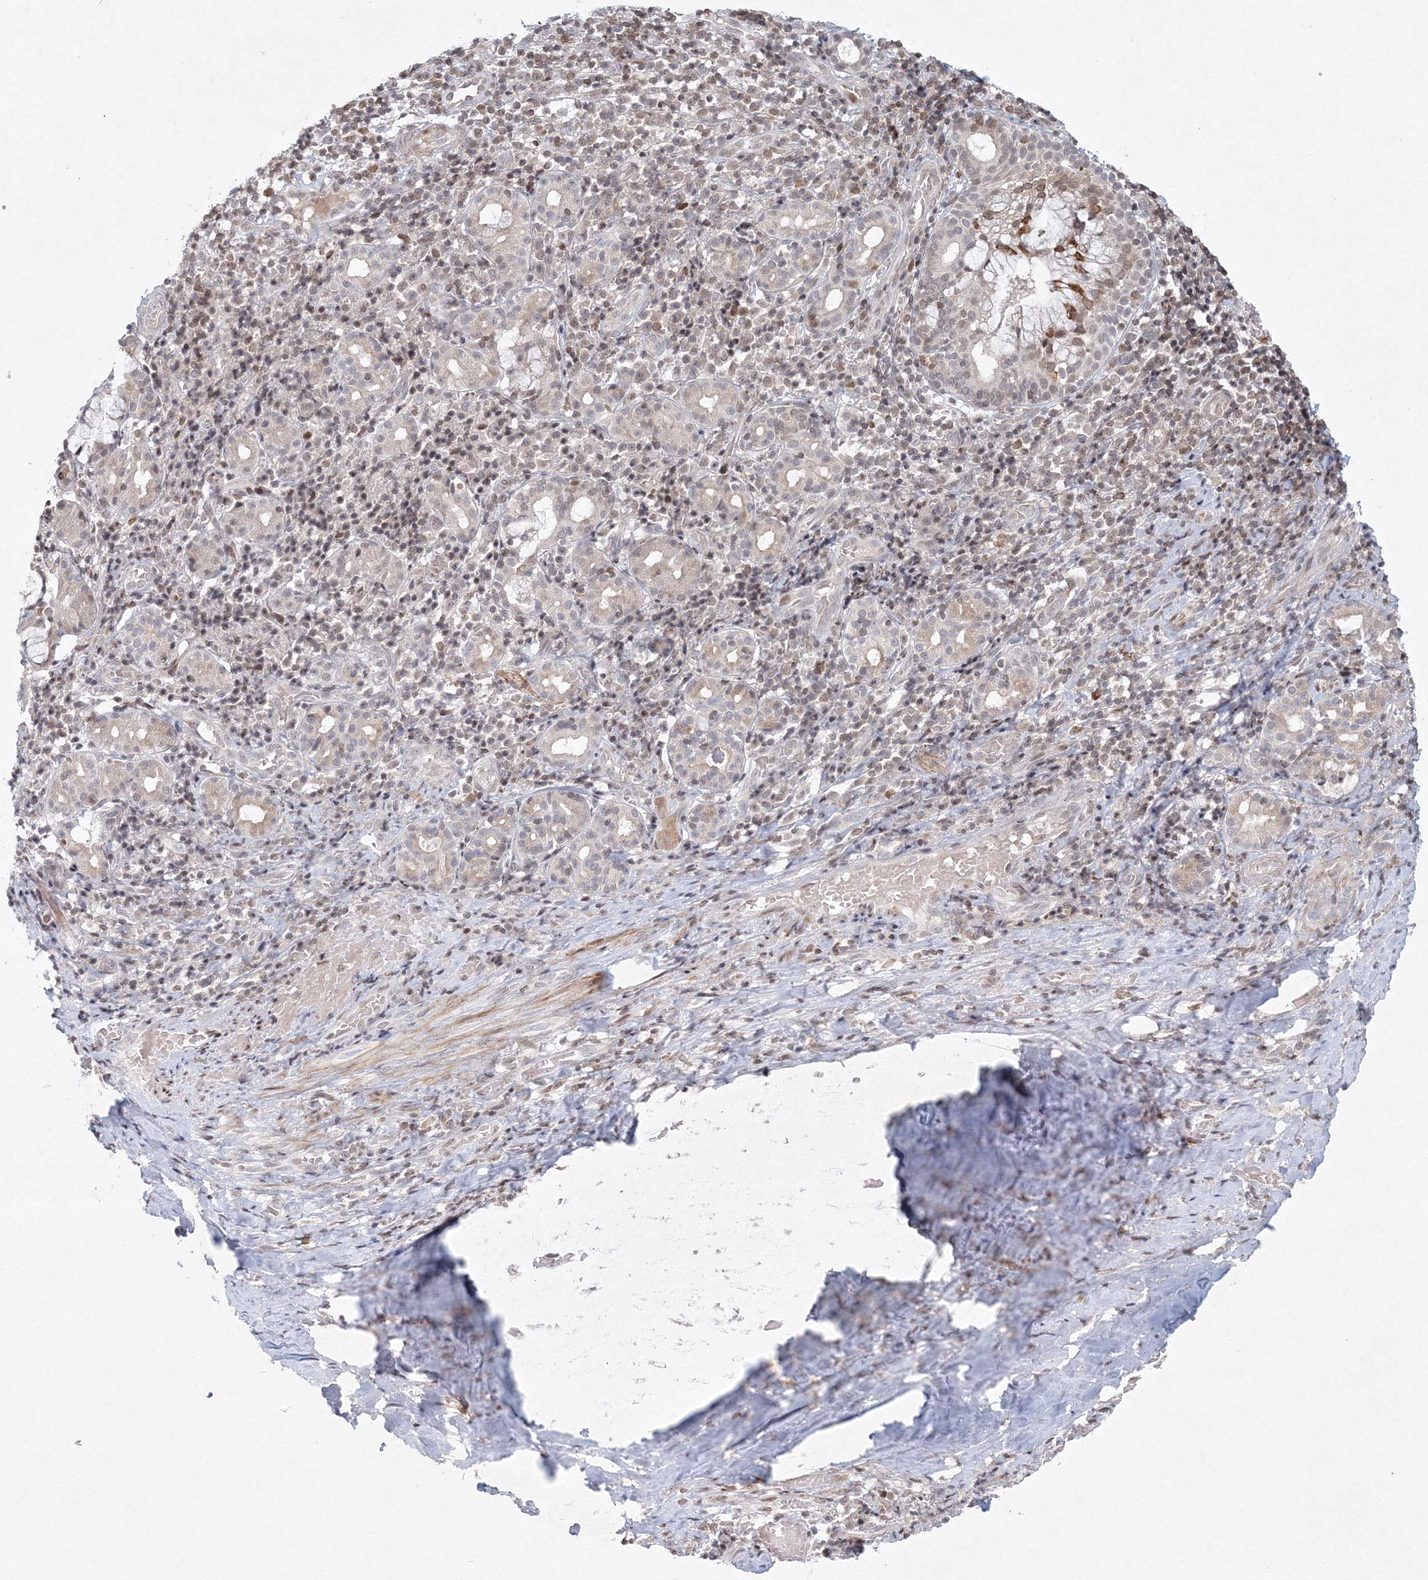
{"staining": {"intensity": "weak", "quantity": ">75%", "location": "cytoplasmic/membranous"}, "tissue": "adipose tissue", "cell_type": "Adipocytes", "image_type": "normal", "snomed": [{"axis": "morphology", "description": "Normal tissue, NOS"}, {"axis": "morphology", "description": "Basal cell carcinoma"}, {"axis": "topography", "description": "Cartilage tissue"}, {"axis": "topography", "description": "Nasopharynx"}, {"axis": "topography", "description": "Oral tissue"}], "caption": "High-magnification brightfield microscopy of normal adipose tissue stained with DAB (brown) and counterstained with hematoxylin (blue). adipocytes exhibit weak cytoplasmic/membranous positivity is appreciated in approximately>75% of cells.", "gene": "KIF4A", "patient": {"sex": "female", "age": 77}}